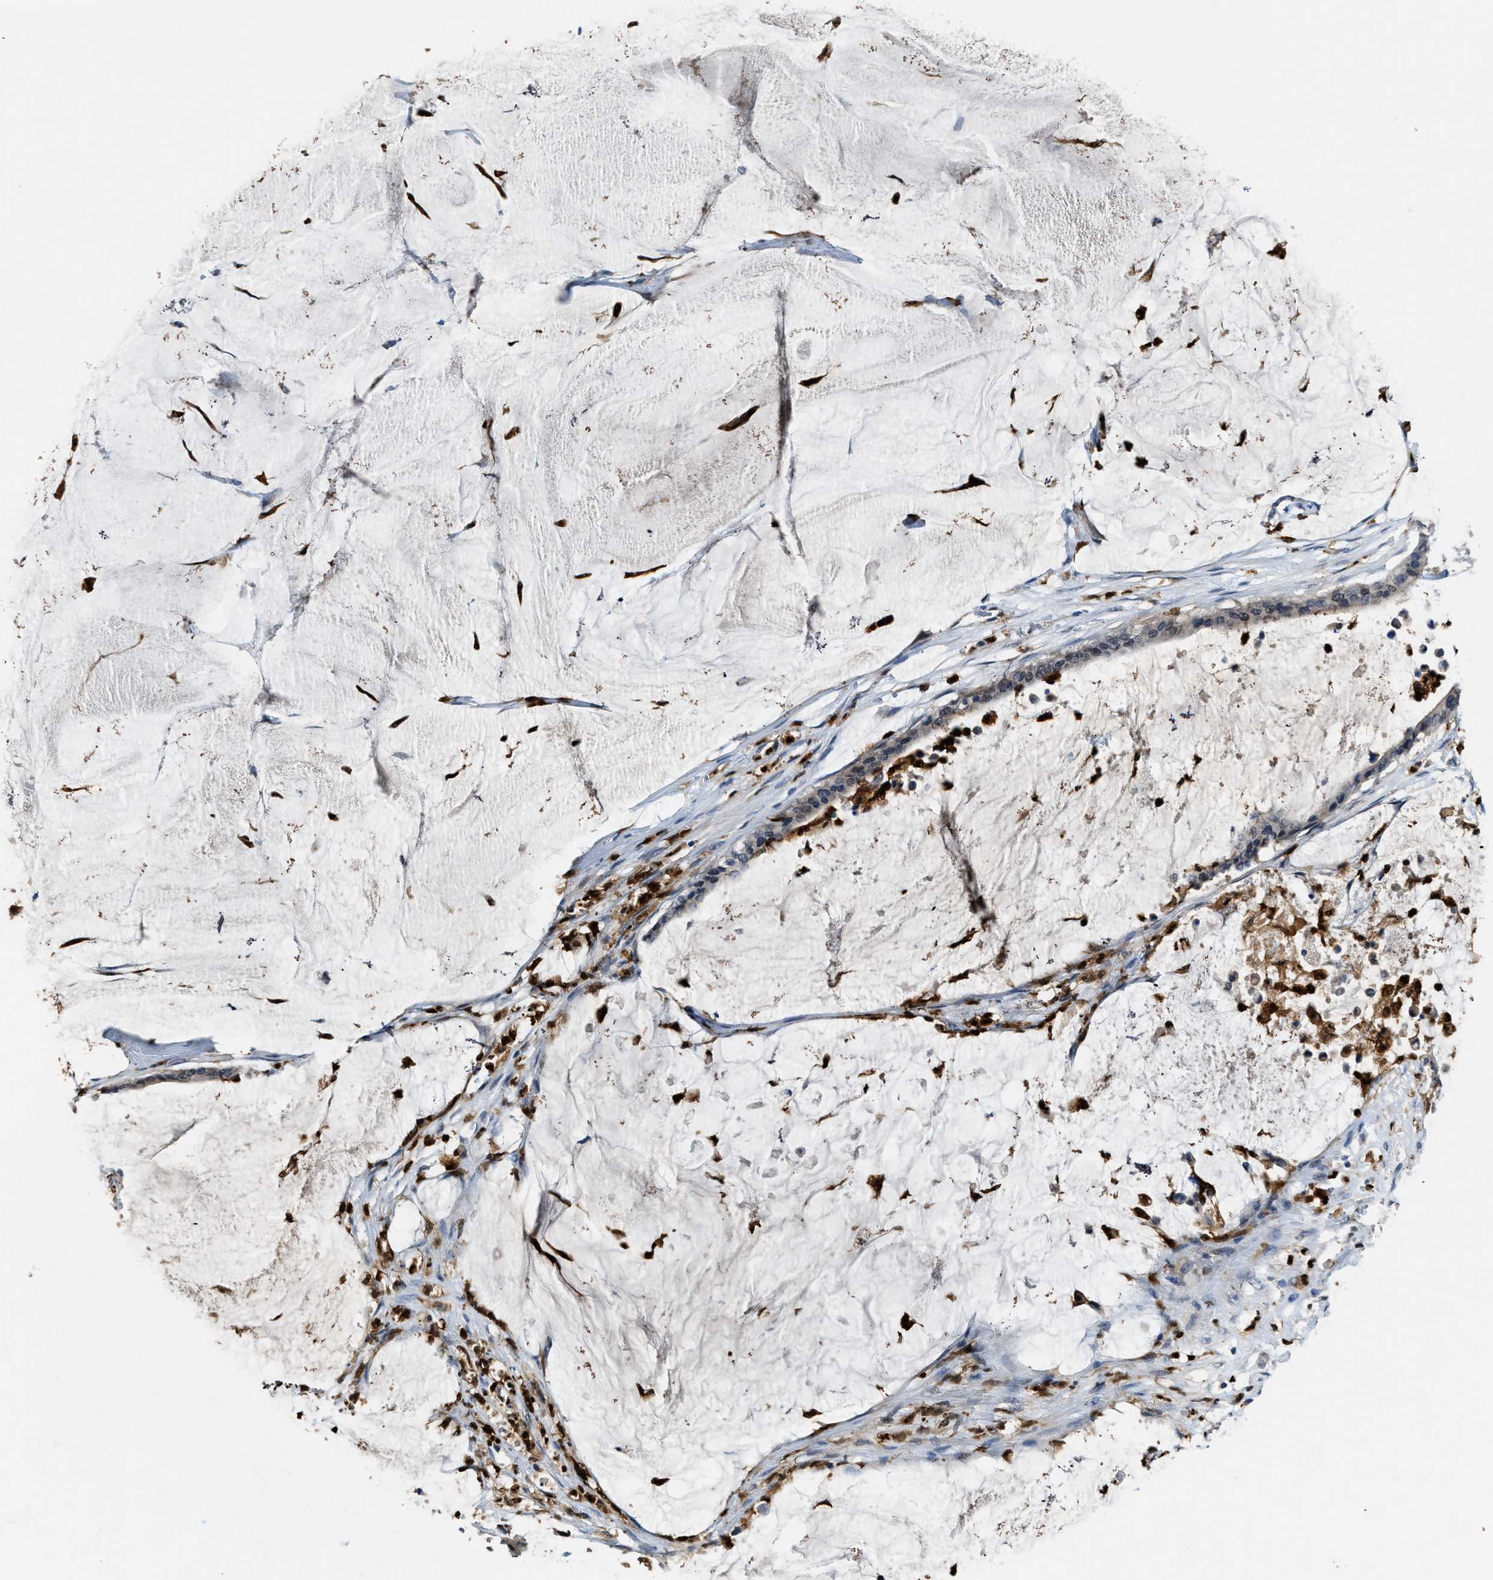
{"staining": {"intensity": "weak", "quantity": "<25%", "location": "cytoplasmic/membranous"}, "tissue": "pancreatic cancer", "cell_type": "Tumor cells", "image_type": "cancer", "snomed": [{"axis": "morphology", "description": "Adenocarcinoma, NOS"}, {"axis": "topography", "description": "Pancreas"}], "caption": "A histopathology image of pancreatic cancer (adenocarcinoma) stained for a protein reveals no brown staining in tumor cells.", "gene": "LTA4H", "patient": {"sex": "male", "age": 41}}